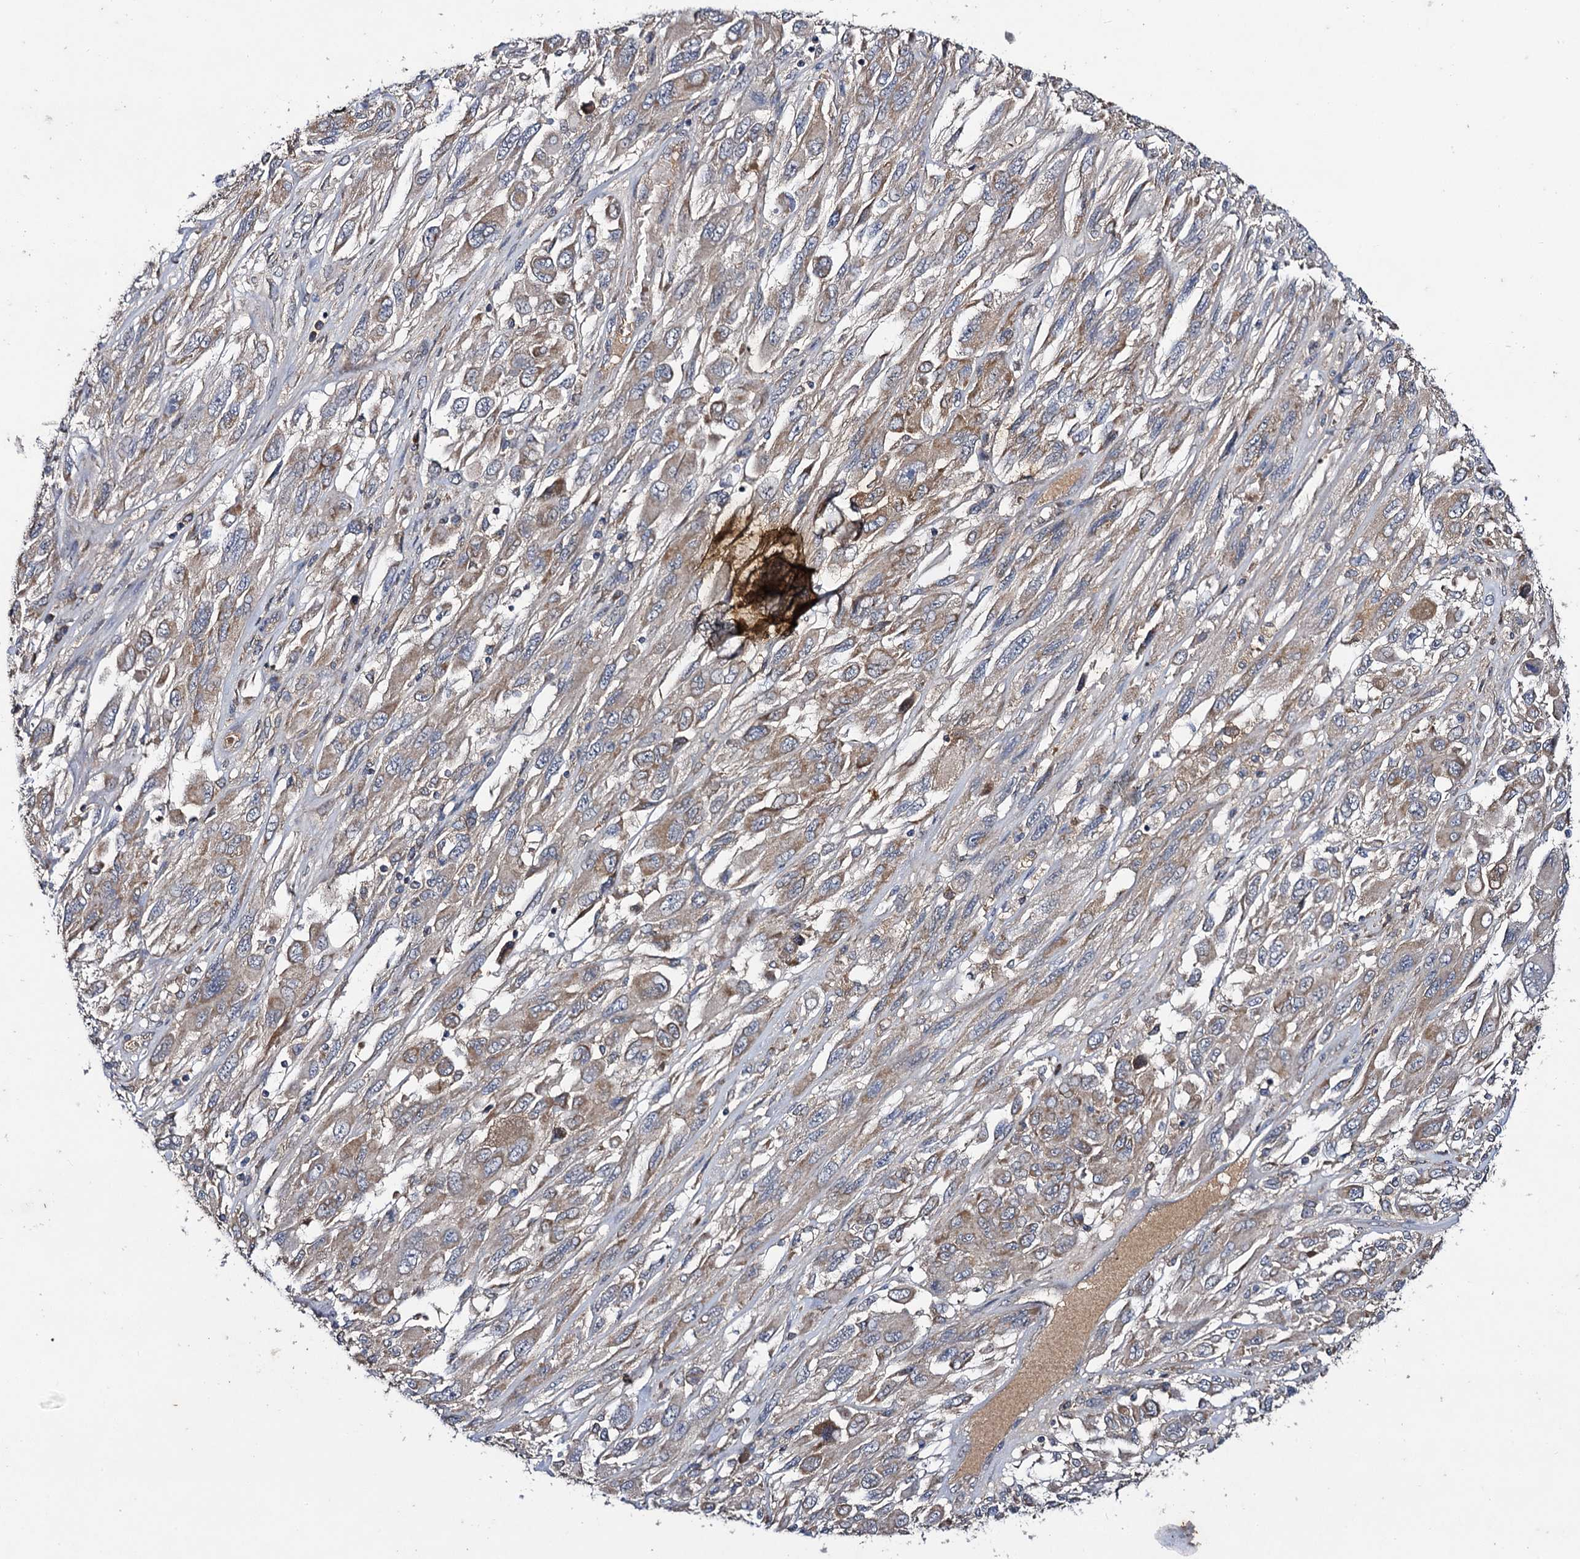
{"staining": {"intensity": "moderate", "quantity": "25%-75%", "location": "cytoplasmic/membranous"}, "tissue": "melanoma", "cell_type": "Tumor cells", "image_type": "cancer", "snomed": [{"axis": "morphology", "description": "Malignant melanoma, NOS"}, {"axis": "topography", "description": "Skin"}], "caption": "This is an image of immunohistochemistry (IHC) staining of malignant melanoma, which shows moderate positivity in the cytoplasmic/membranous of tumor cells.", "gene": "VPS37D", "patient": {"sex": "female", "age": 91}}